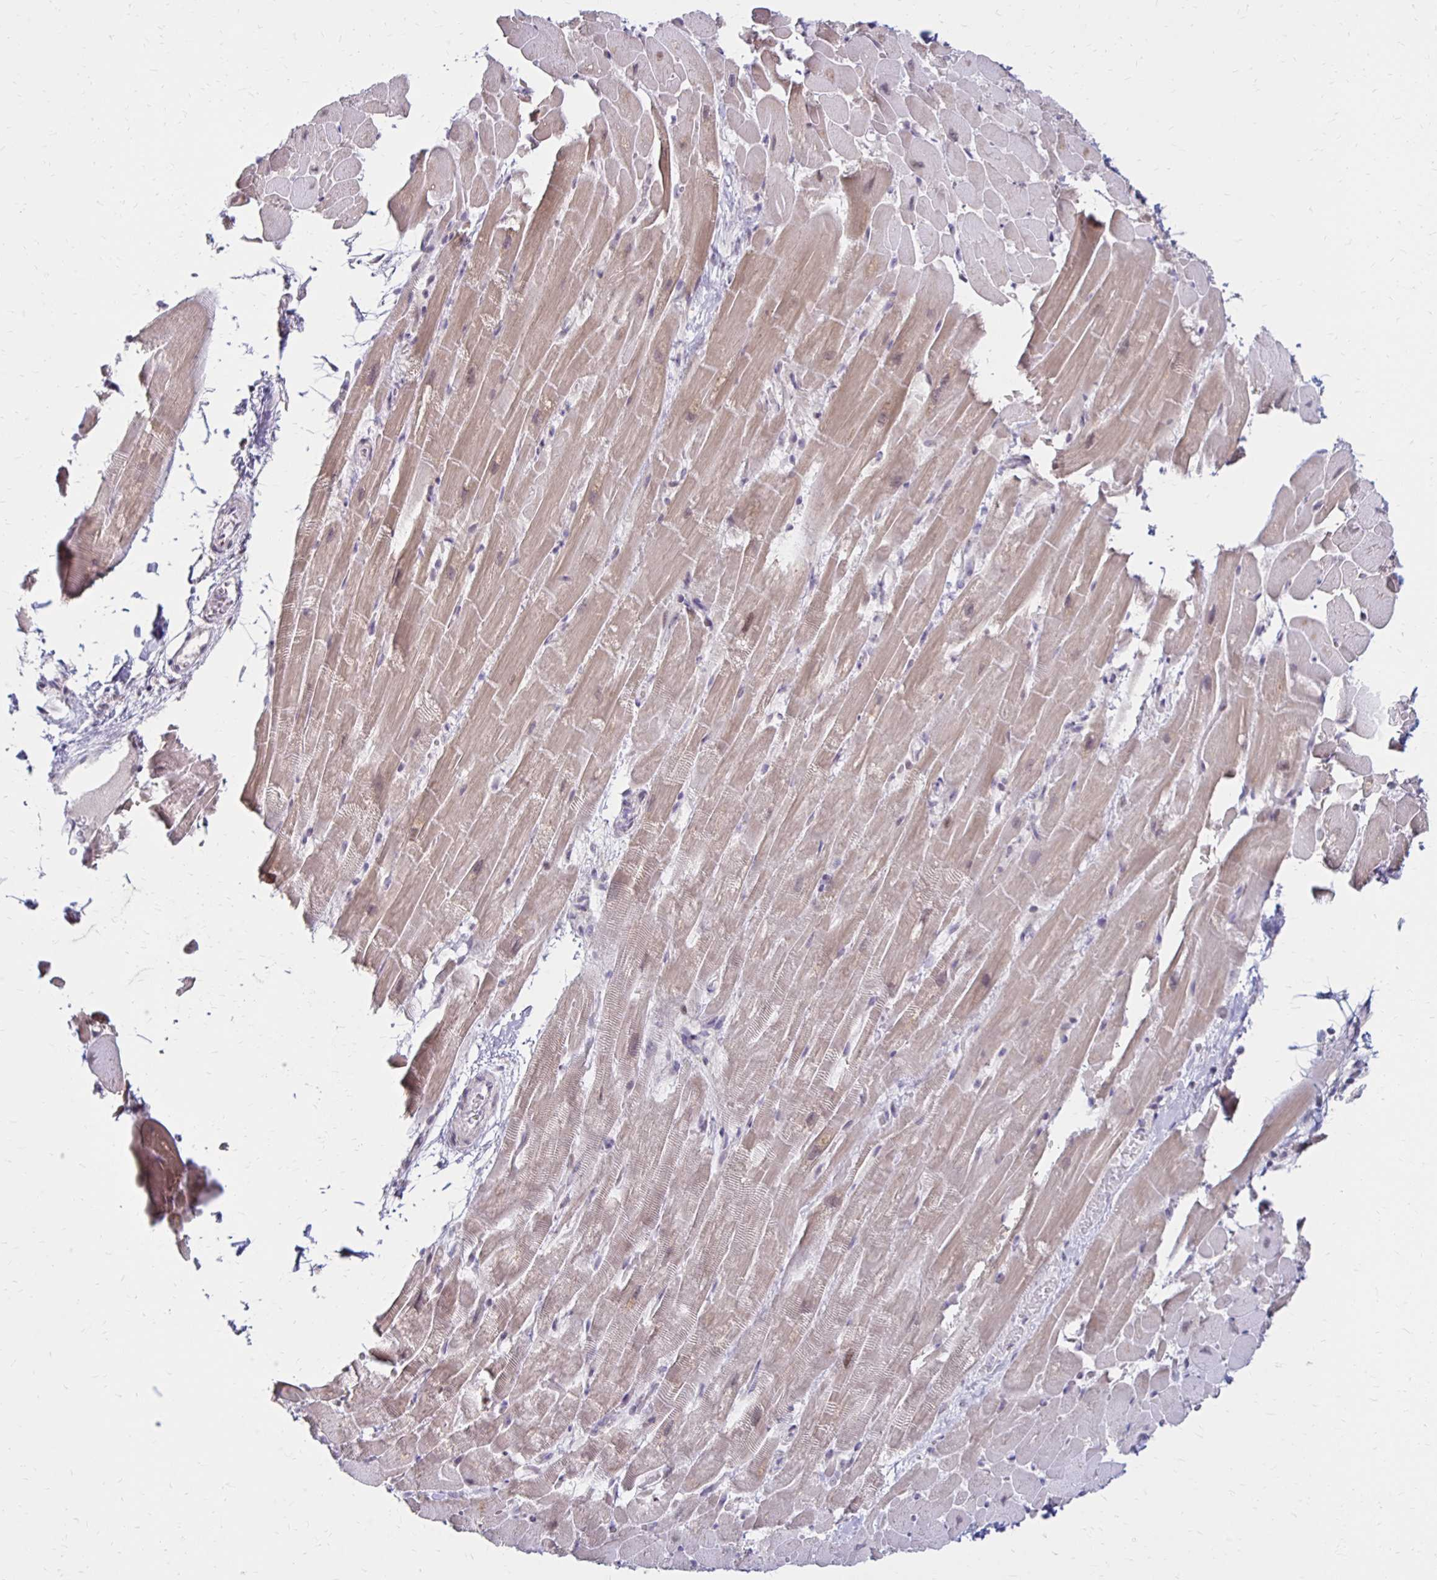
{"staining": {"intensity": "weak", "quantity": ">75%", "location": "cytoplasmic/membranous"}, "tissue": "heart muscle", "cell_type": "Cardiomyocytes", "image_type": "normal", "snomed": [{"axis": "morphology", "description": "Normal tissue, NOS"}, {"axis": "topography", "description": "Heart"}], "caption": "Immunohistochemical staining of unremarkable heart muscle displays weak cytoplasmic/membranous protein staining in about >75% of cardiomyocytes. The protein of interest is stained brown, and the nuclei are stained in blue (DAB IHC with brightfield microscopy, high magnification).", "gene": "DAGLA", "patient": {"sex": "male", "age": 37}}